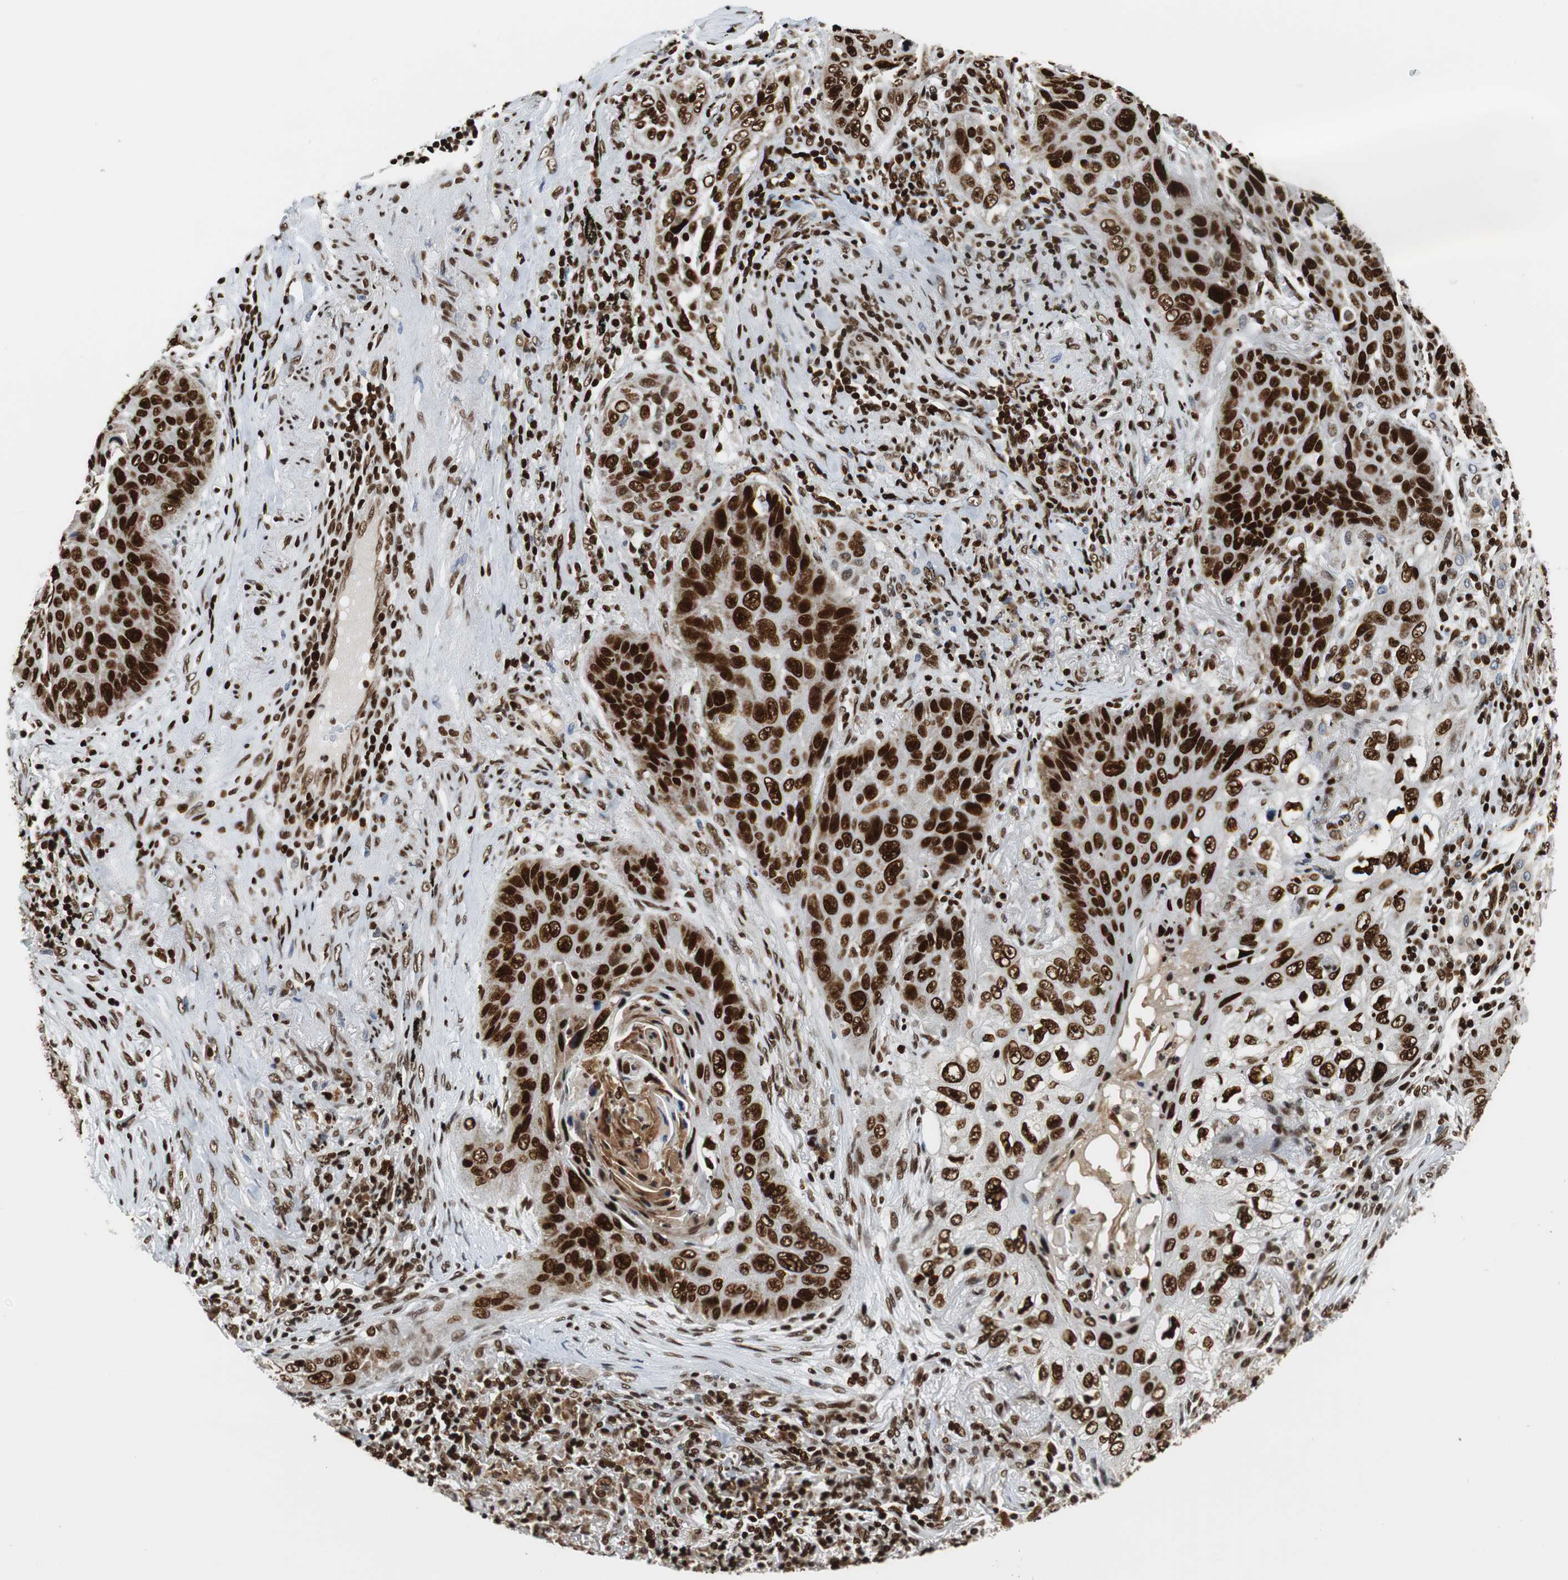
{"staining": {"intensity": "strong", "quantity": ">75%", "location": "nuclear"}, "tissue": "lung cancer", "cell_type": "Tumor cells", "image_type": "cancer", "snomed": [{"axis": "morphology", "description": "Squamous cell carcinoma, NOS"}, {"axis": "topography", "description": "Lung"}], "caption": "Squamous cell carcinoma (lung) was stained to show a protein in brown. There is high levels of strong nuclear positivity in approximately >75% of tumor cells.", "gene": "HDAC1", "patient": {"sex": "female", "age": 67}}